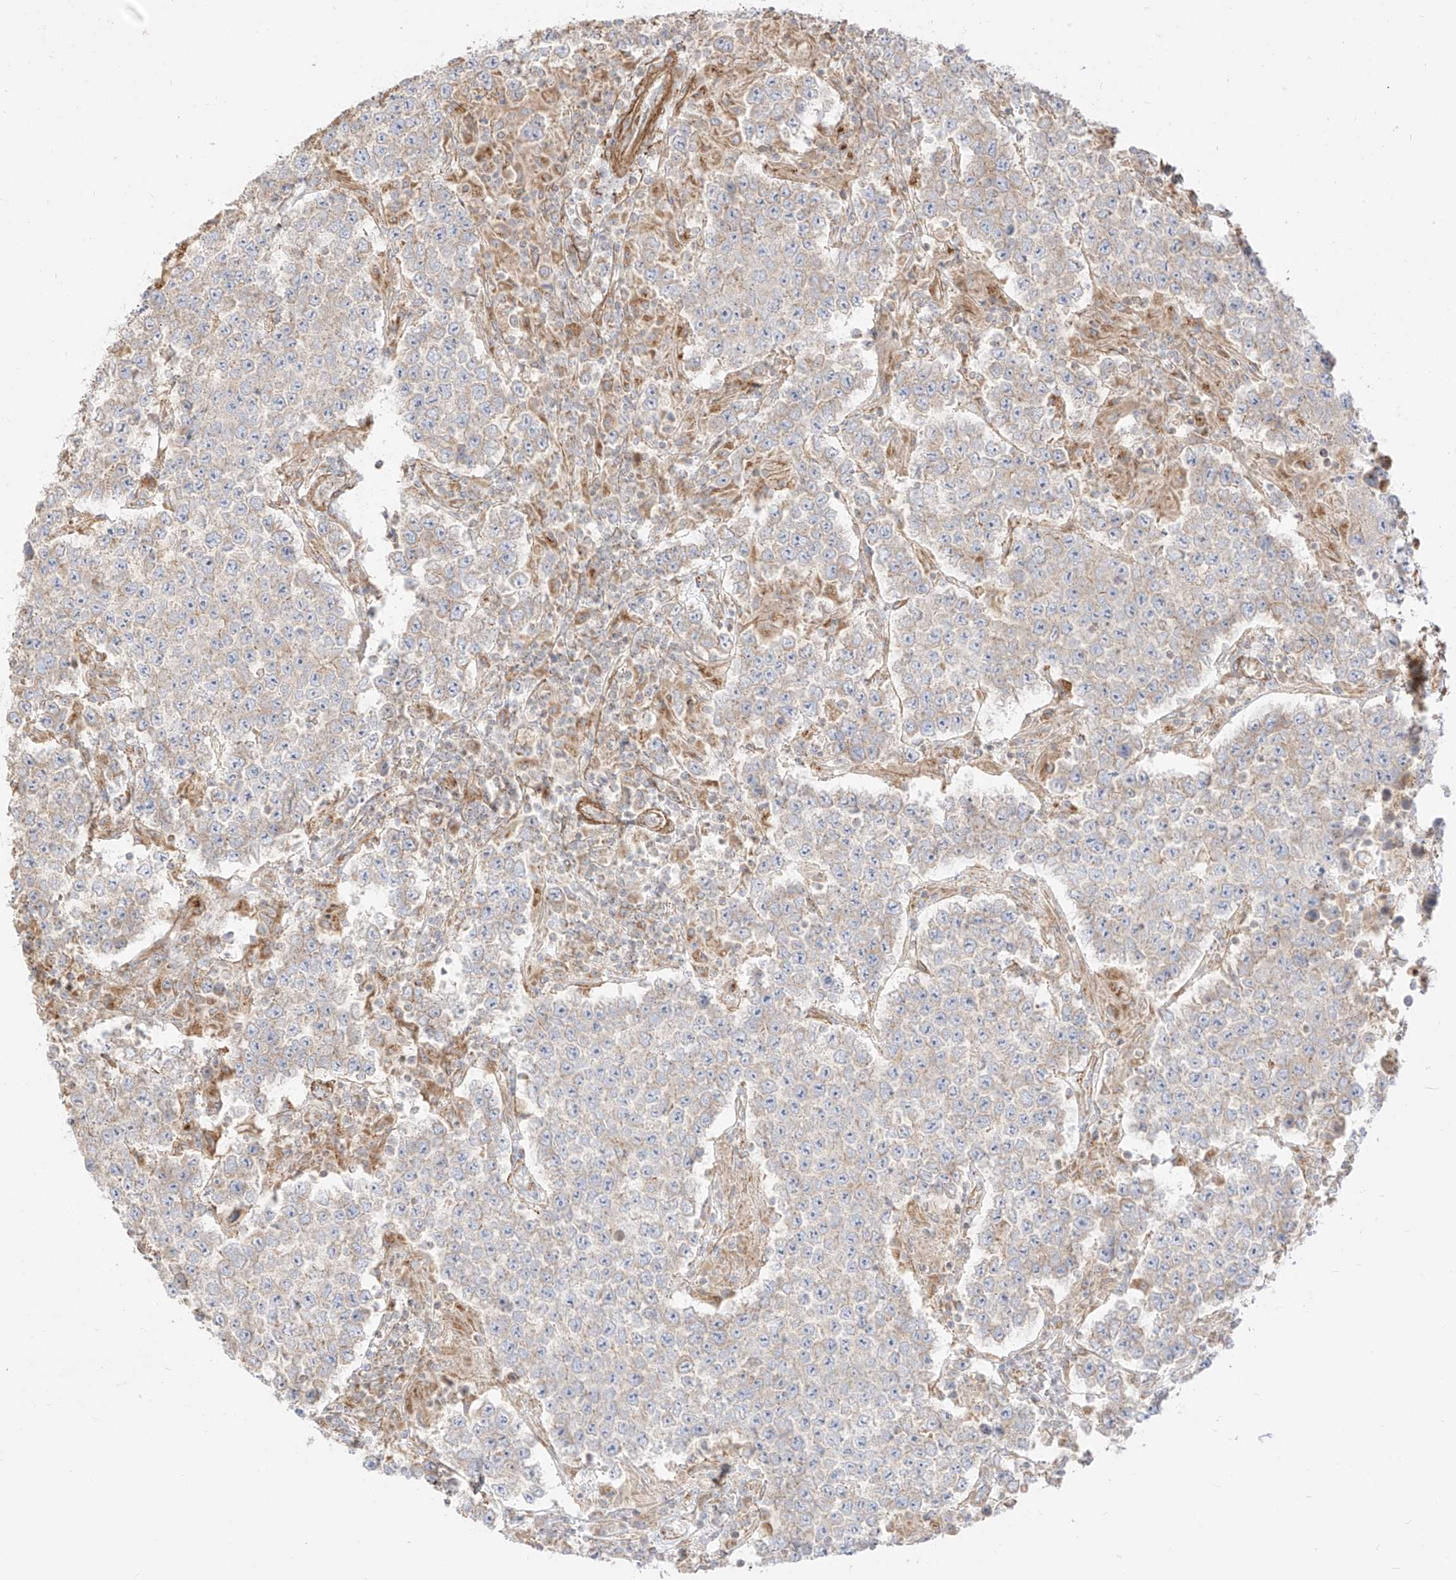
{"staining": {"intensity": "negative", "quantity": "none", "location": "none"}, "tissue": "testis cancer", "cell_type": "Tumor cells", "image_type": "cancer", "snomed": [{"axis": "morphology", "description": "Normal tissue, NOS"}, {"axis": "morphology", "description": "Urothelial carcinoma, High grade"}, {"axis": "morphology", "description": "Seminoma, NOS"}, {"axis": "morphology", "description": "Carcinoma, Embryonal, NOS"}, {"axis": "topography", "description": "Urinary bladder"}, {"axis": "topography", "description": "Testis"}], "caption": "There is no significant expression in tumor cells of embryonal carcinoma (testis).", "gene": "PLCL1", "patient": {"sex": "male", "age": 41}}